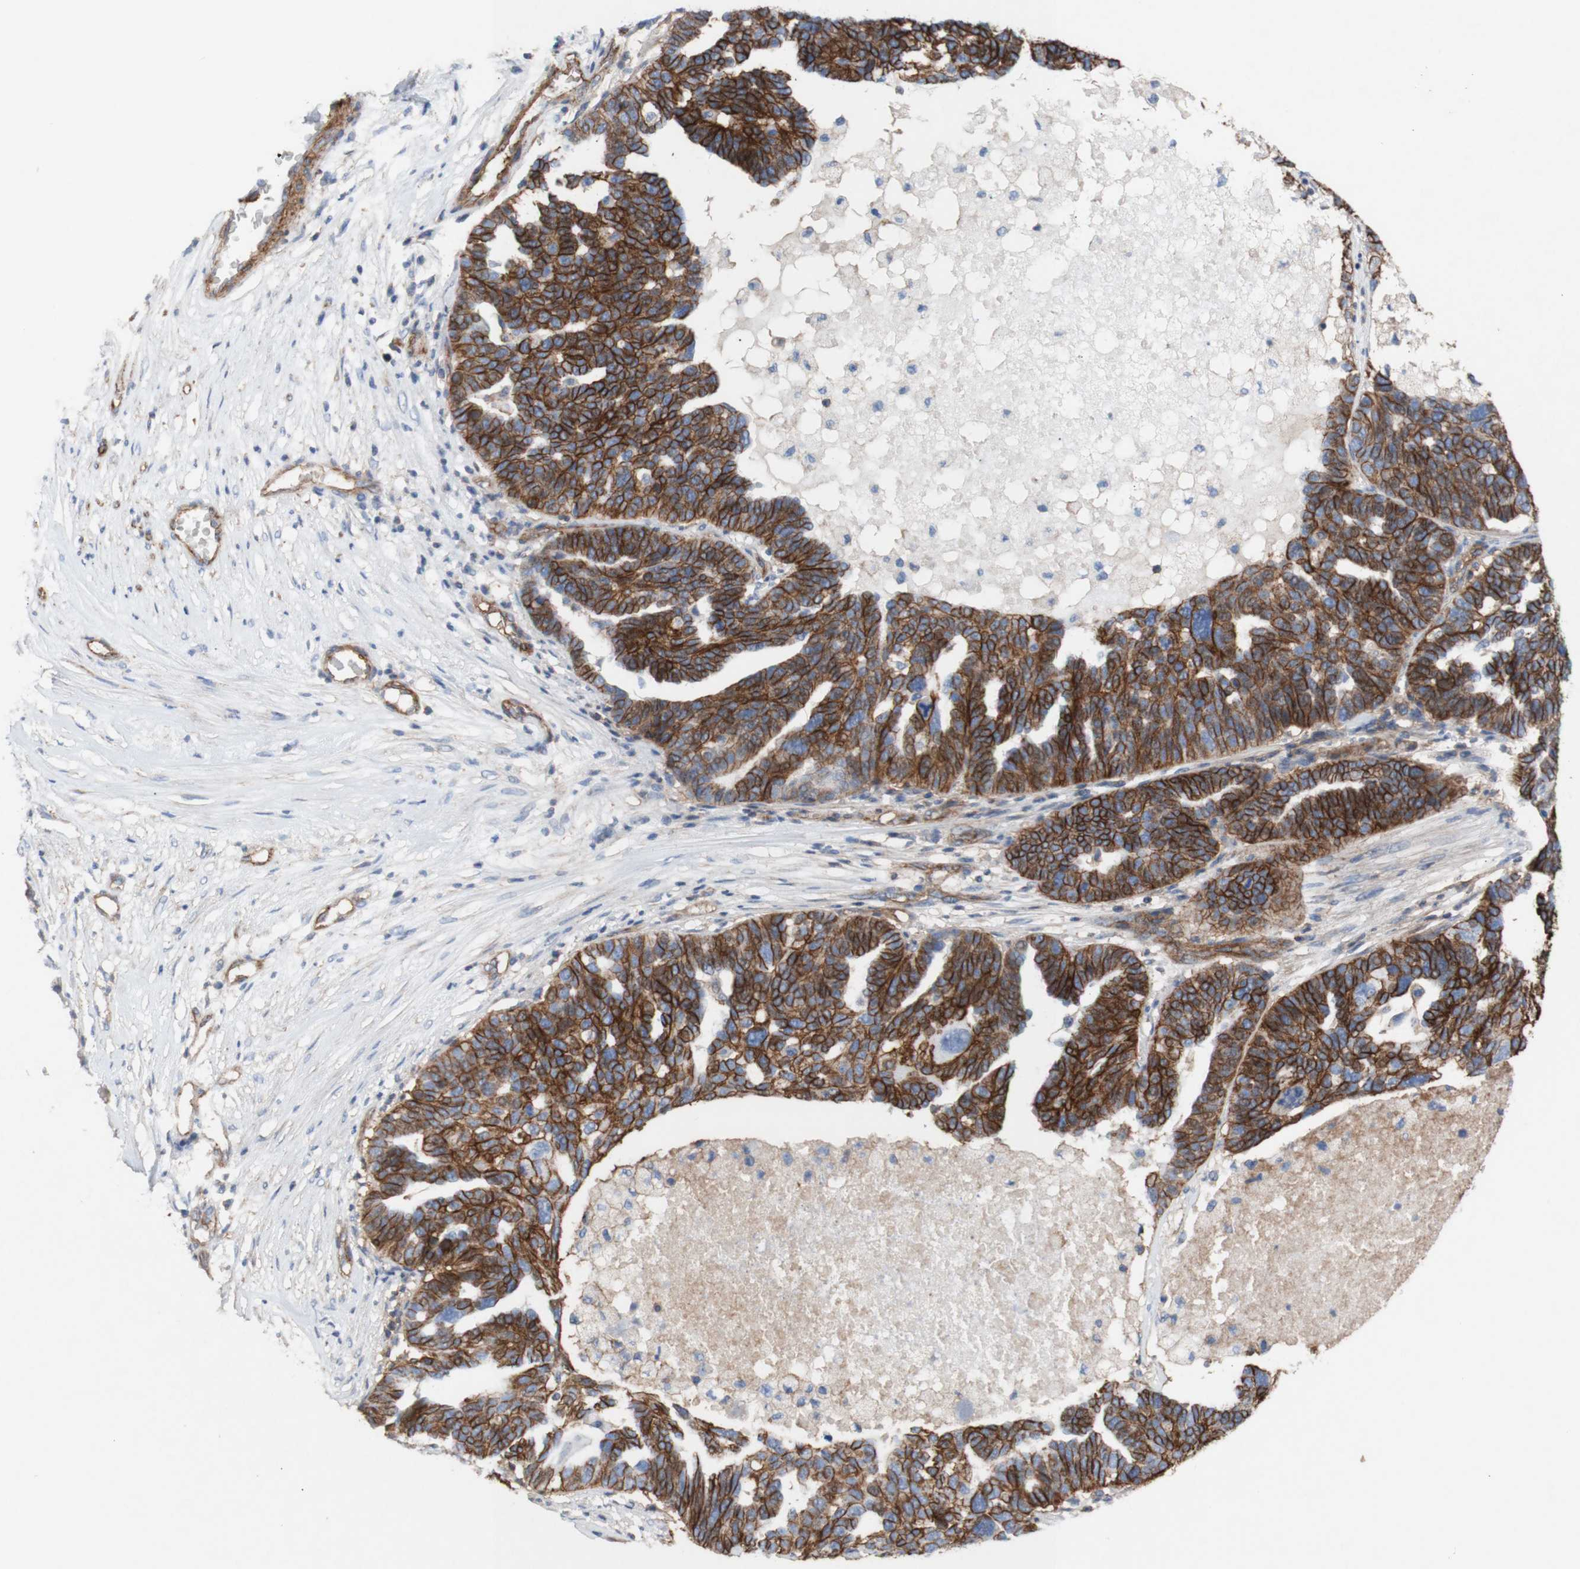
{"staining": {"intensity": "strong", "quantity": ">75%", "location": "cytoplasmic/membranous"}, "tissue": "ovarian cancer", "cell_type": "Tumor cells", "image_type": "cancer", "snomed": [{"axis": "morphology", "description": "Cystadenocarcinoma, serous, NOS"}, {"axis": "topography", "description": "Ovary"}], "caption": "DAB immunohistochemical staining of ovarian cancer displays strong cytoplasmic/membranous protein staining in approximately >75% of tumor cells.", "gene": "ATP2A3", "patient": {"sex": "female", "age": 59}}